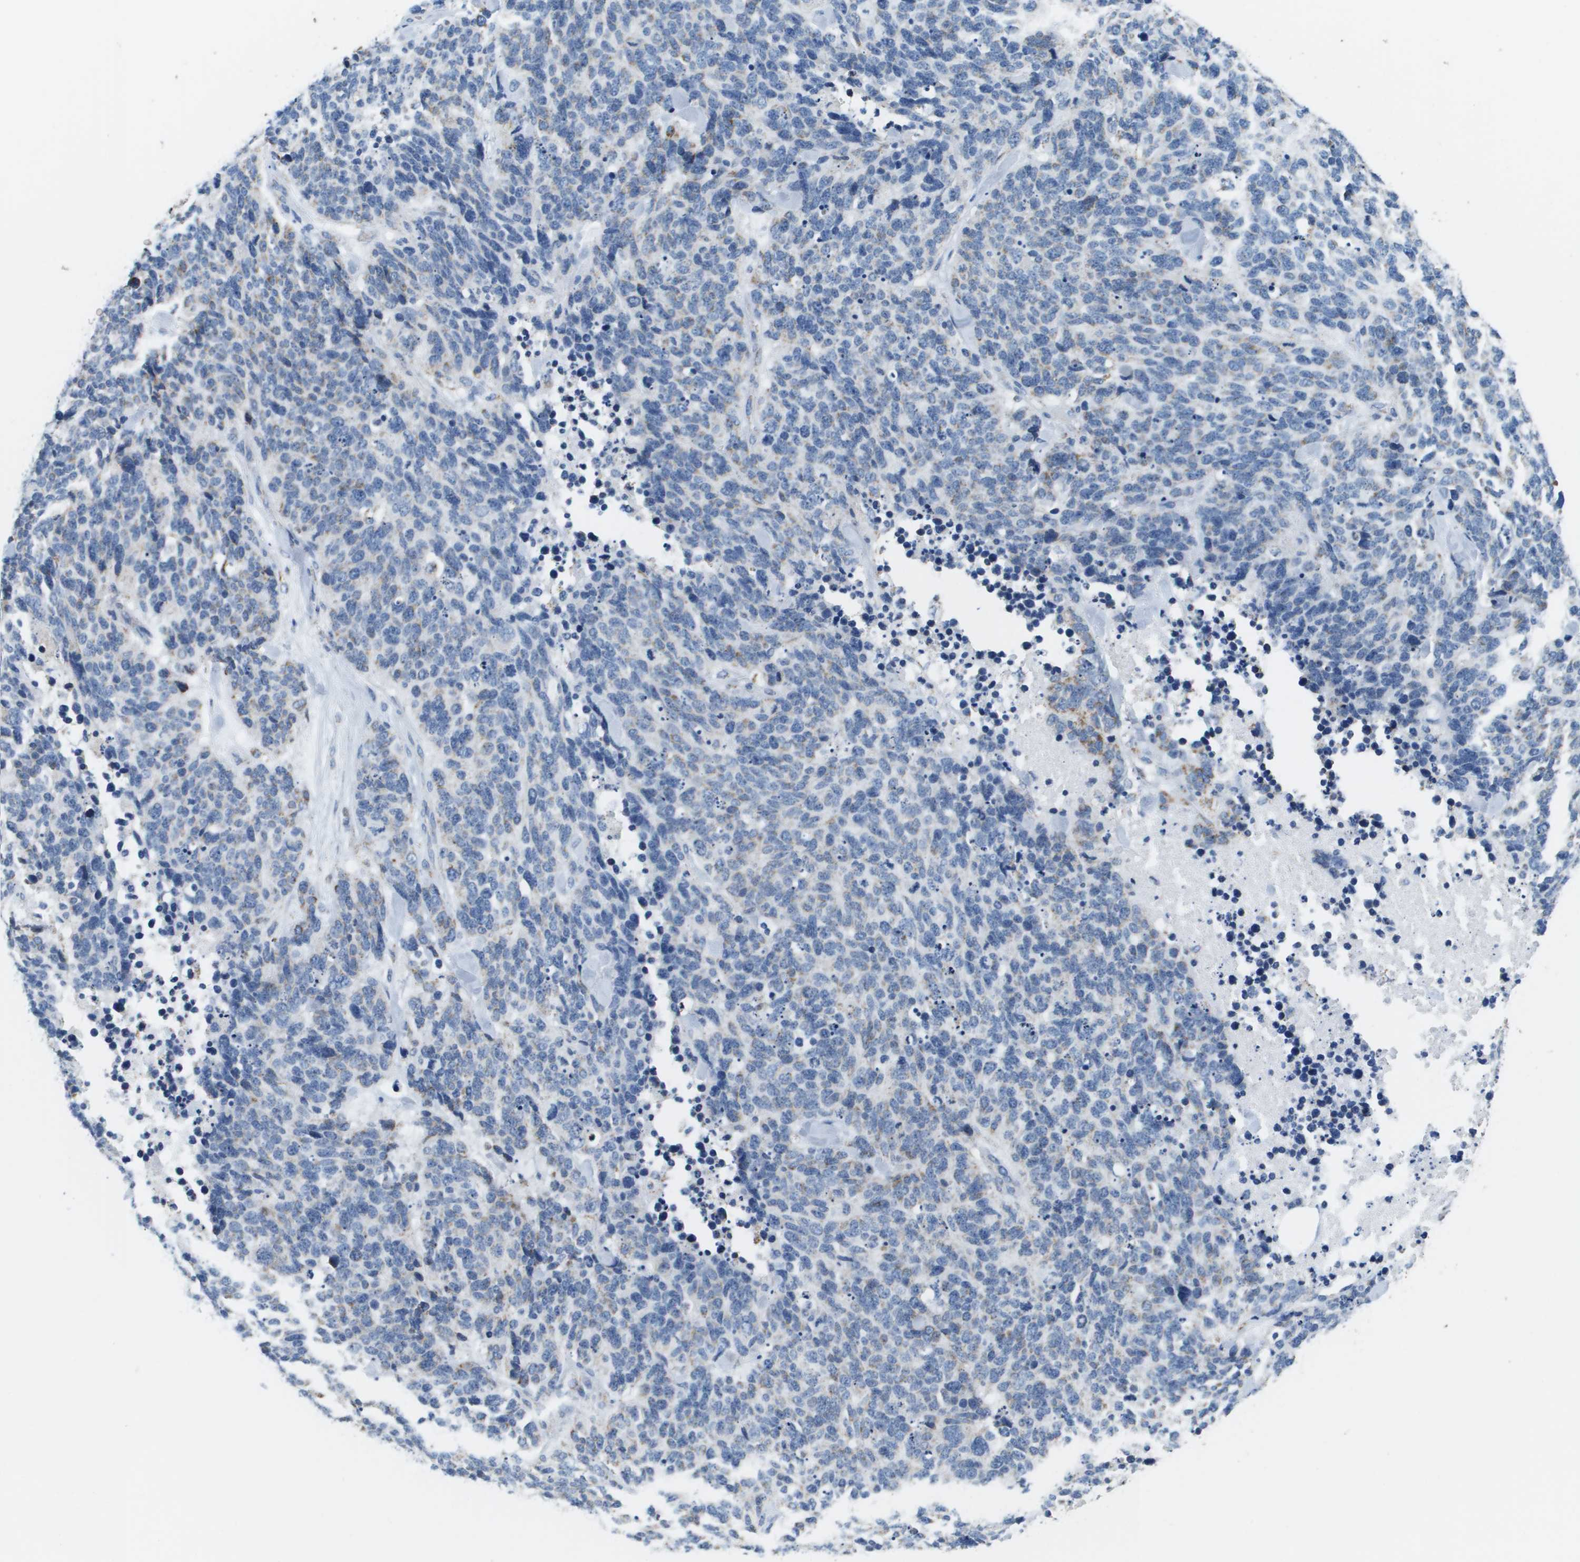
{"staining": {"intensity": "negative", "quantity": "none", "location": "none"}, "tissue": "lung cancer", "cell_type": "Tumor cells", "image_type": "cancer", "snomed": [{"axis": "morphology", "description": "Neoplasm, malignant, NOS"}, {"axis": "topography", "description": "Lung"}], "caption": "IHC image of neoplastic tissue: lung cancer stained with DAB (3,3'-diaminobenzidine) demonstrates no significant protein staining in tumor cells.", "gene": "ATP5F1B", "patient": {"sex": "female", "age": 58}}